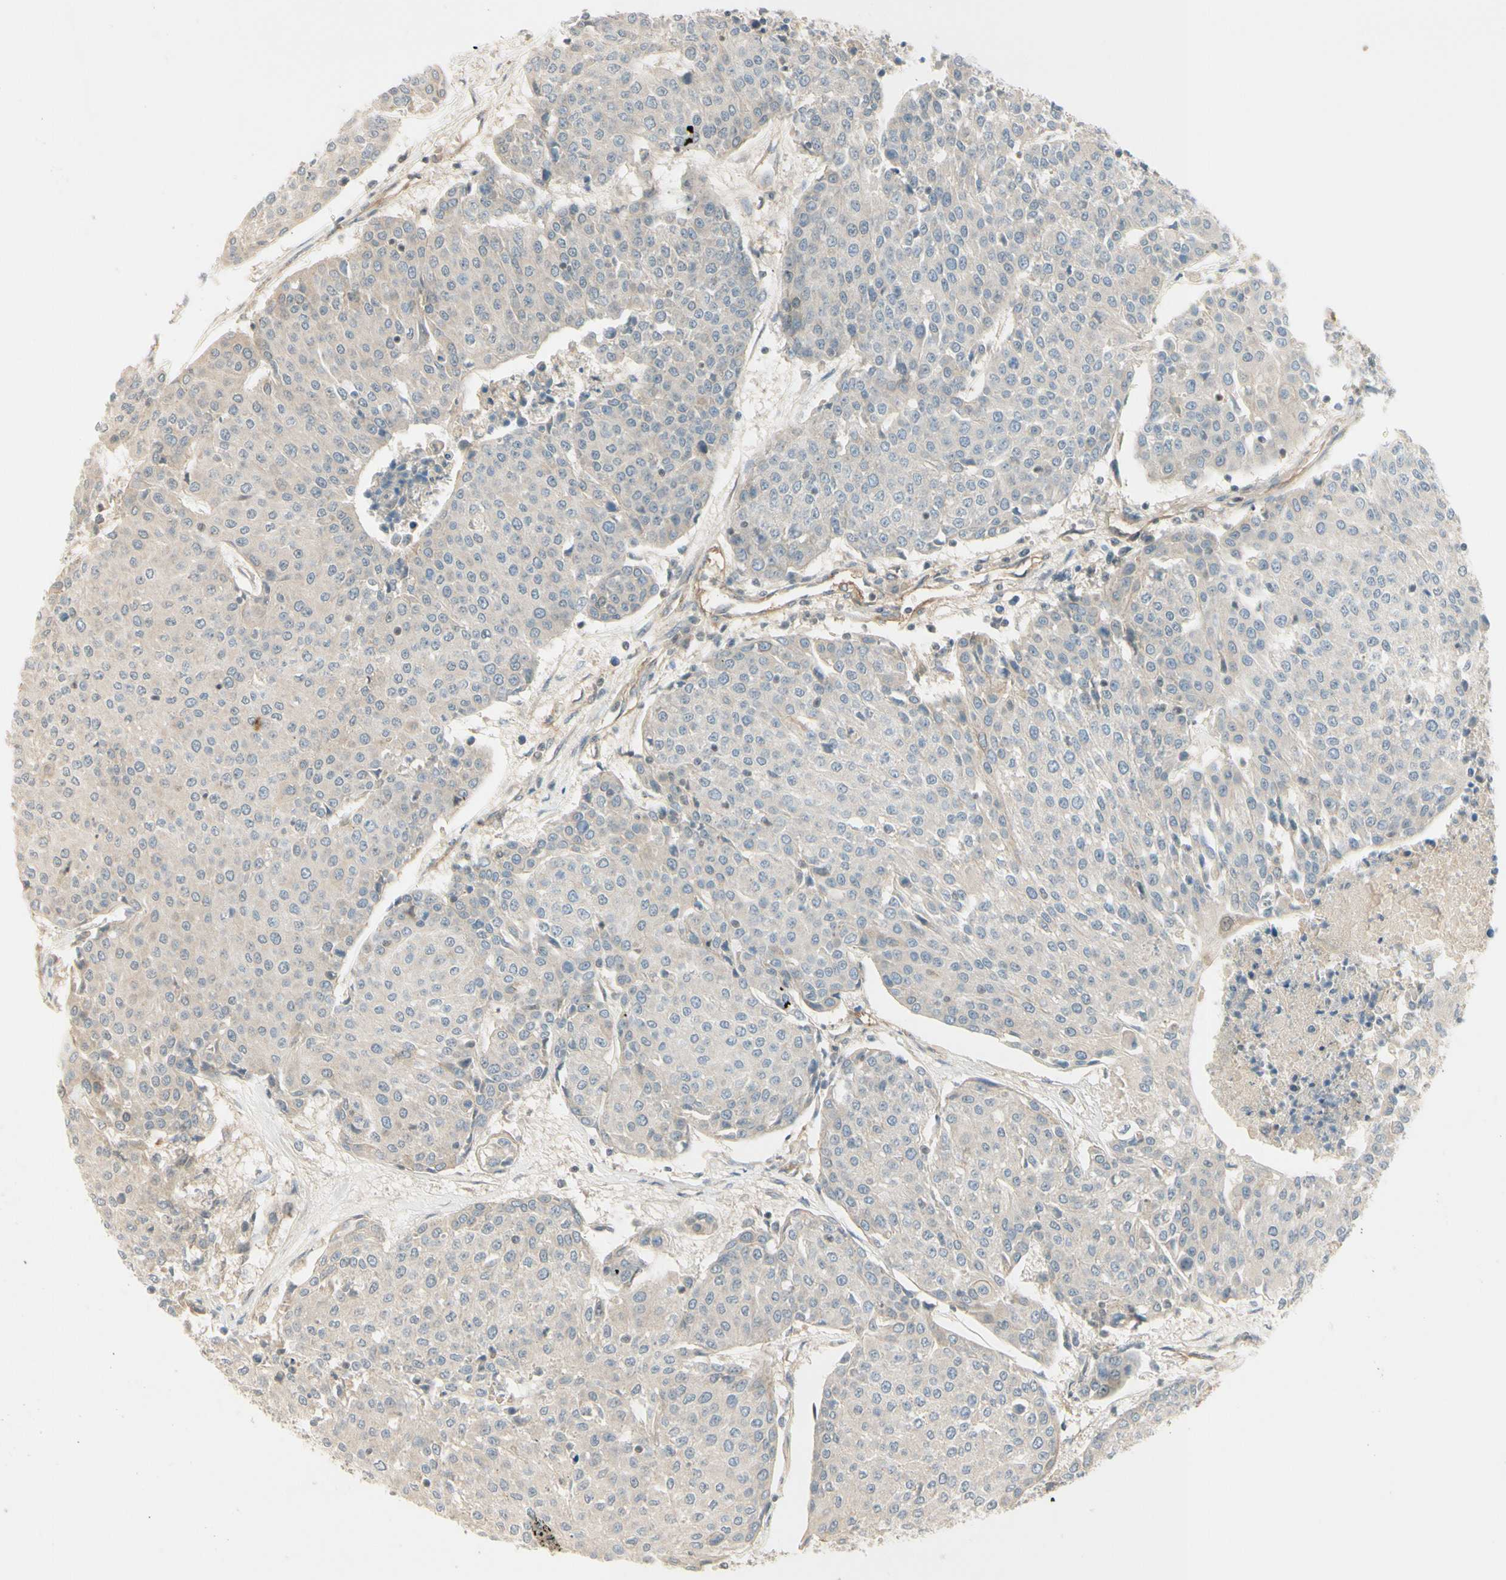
{"staining": {"intensity": "negative", "quantity": "none", "location": "none"}, "tissue": "urothelial cancer", "cell_type": "Tumor cells", "image_type": "cancer", "snomed": [{"axis": "morphology", "description": "Urothelial carcinoma, High grade"}, {"axis": "topography", "description": "Urinary bladder"}], "caption": "Immunohistochemistry (IHC) of human urothelial cancer displays no positivity in tumor cells. The staining was performed using DAB to visualize the protein expression in brown, while the nuclei were stained in blue with hematoxylin (Magnification: 20x).", "gene": "NFYA", "patient": {"sex": "female", "age": 85}}